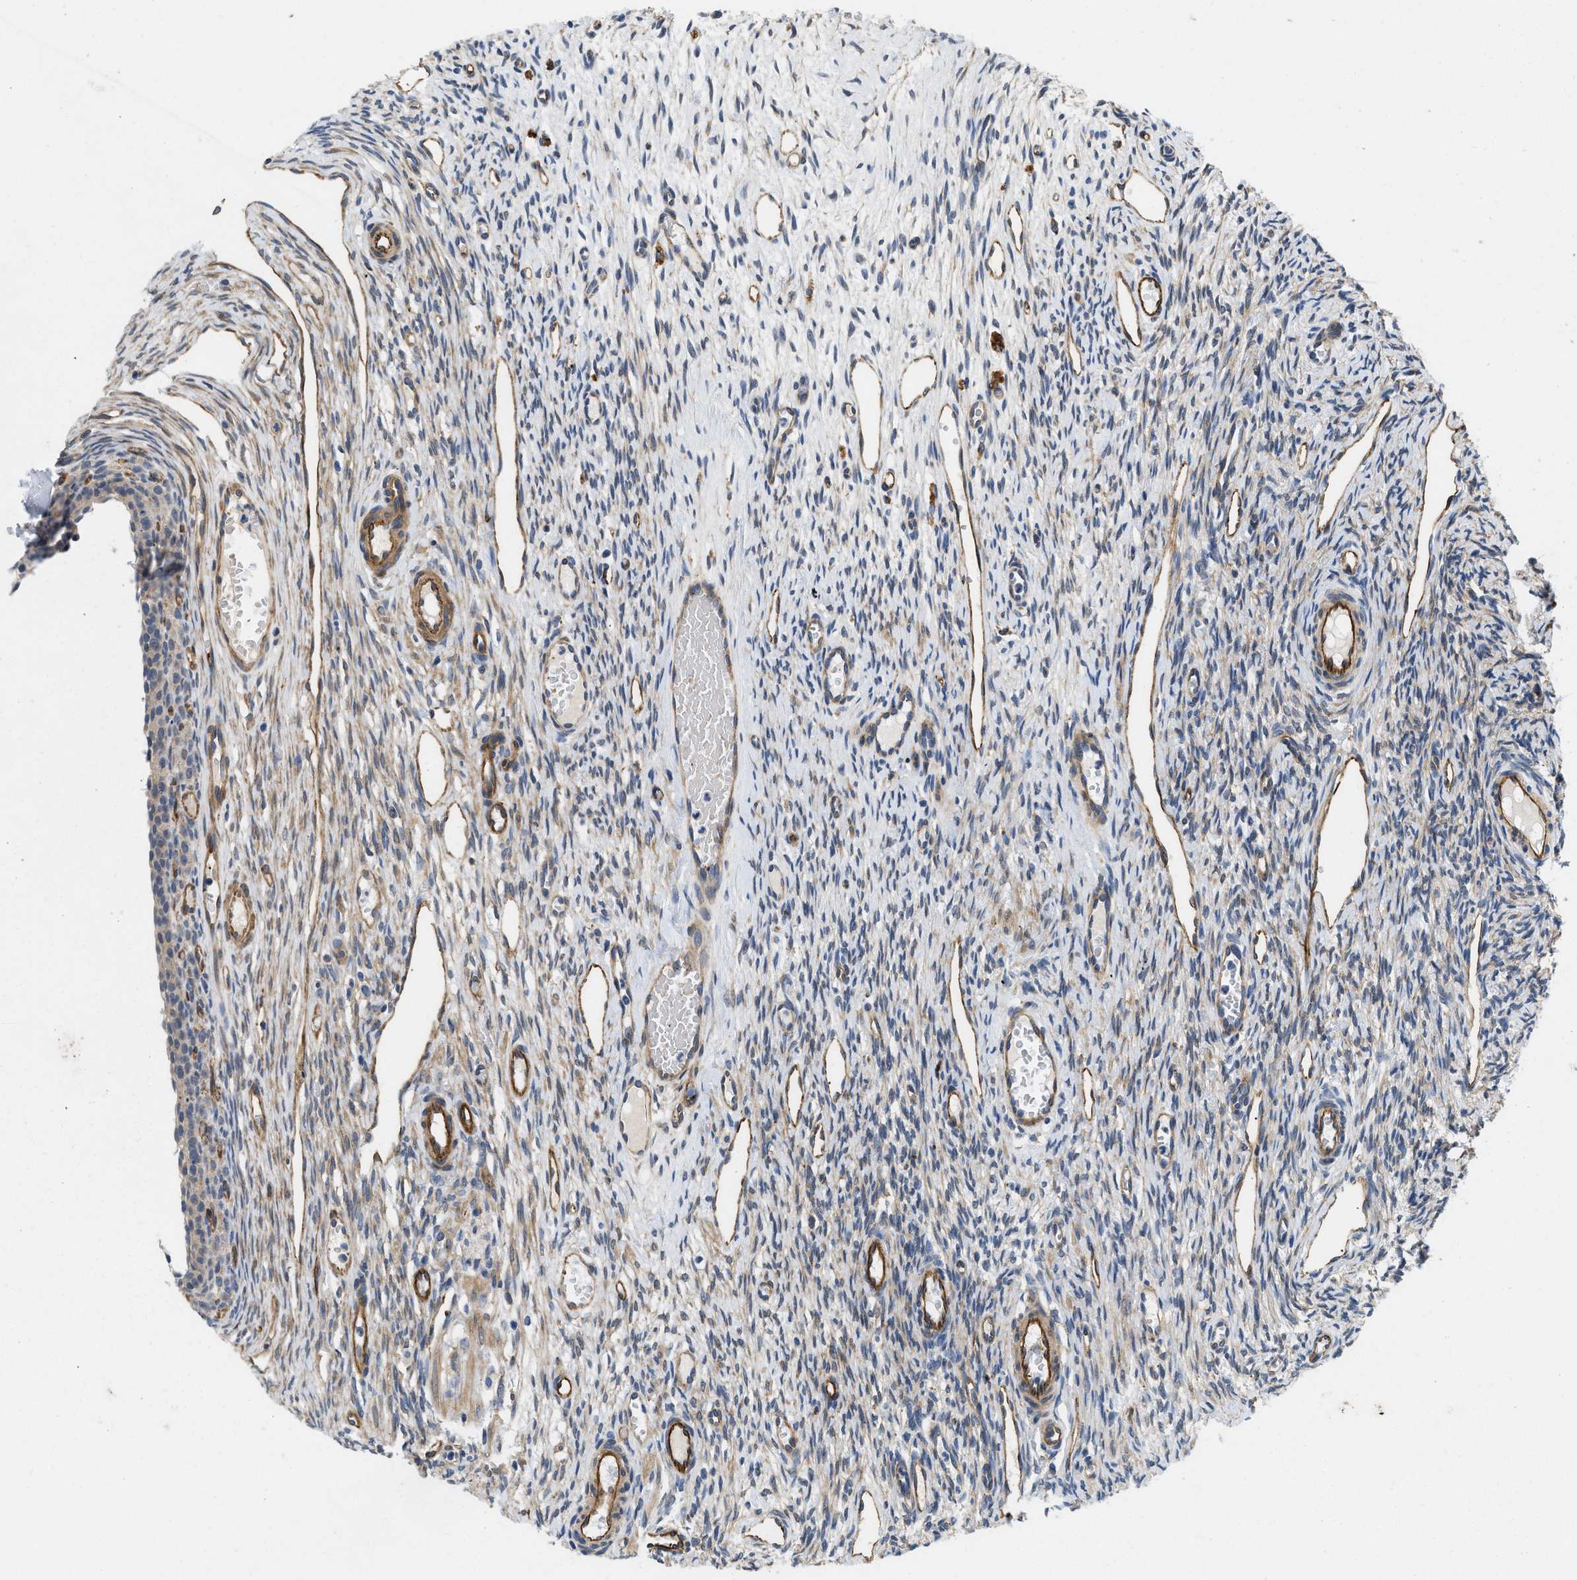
{"staining": {"intensity": "moderate", "quantity": ">75%", "location": "cytoplasmic/membranous"}, "tissue": "ovary", "cell_type": "Follicle cells", "image_type": "normal", "snomed": [{"axis": "morphology", "description": "Normal tissue, NOS"}, {"axis": "topography", "description": "Ovary"}], "caption": "Ovary stained with a protein marker exhibits moderate staining in follicle cells.", "gene": "RAPH1", "patient": {"sex": "female", "age": 33}}